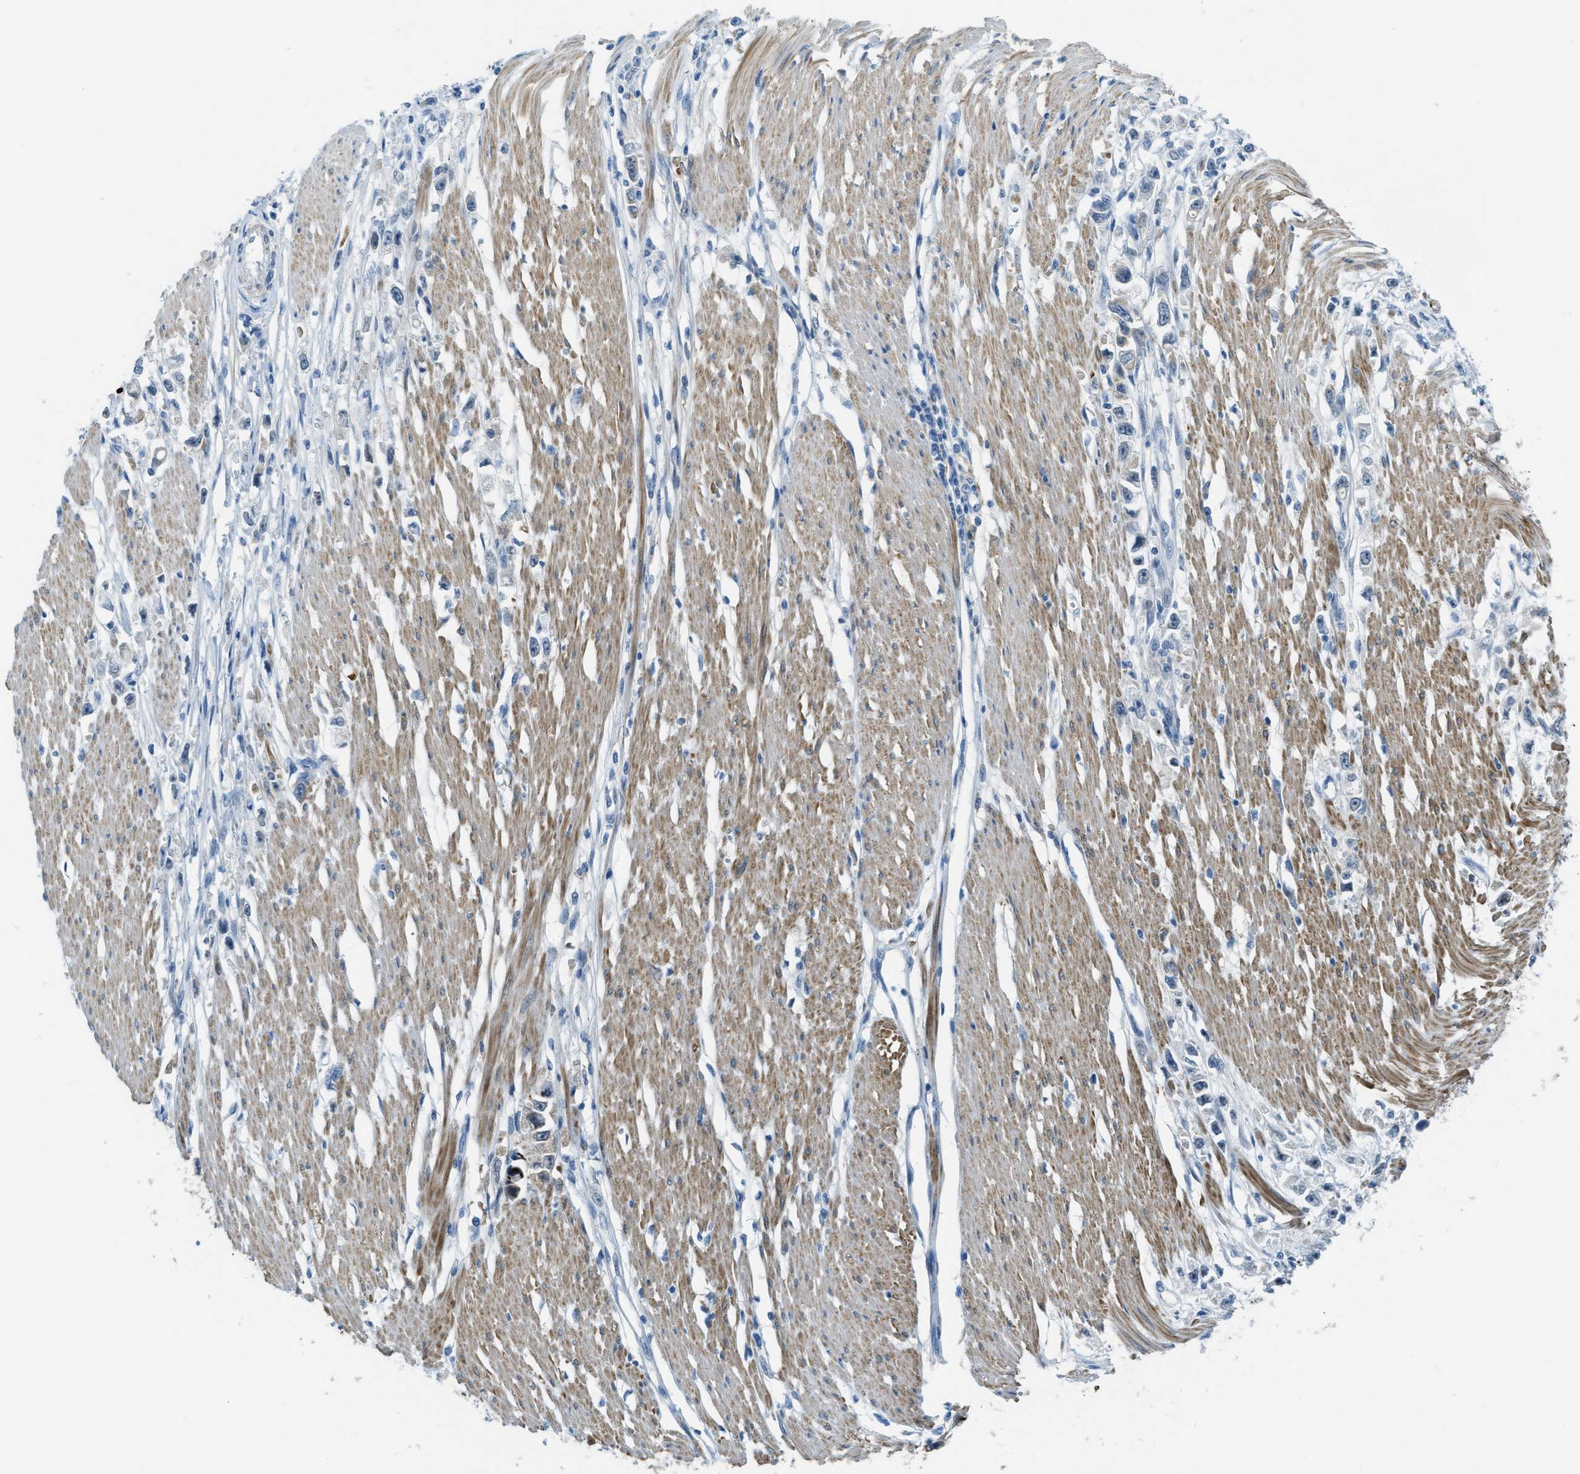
{"staining": {"intensity": "negative", "quantity": "none", "location": "none"}, "tissue": "stomach cancer", "cell_type": "Tumor cells", "image_type": "cancer", "snomed": [{"axis": "morphology", "description": "Adenocarcinoma, NOS"}, {"axis": "topography", "description": "Stomach"}], "caption": "An IHC image of stomach cancer is shown. There is no staining in tumor cells of stomach cancer.", "gene": "KLHL8", "patient": {"sex": "female", "age": 59}}